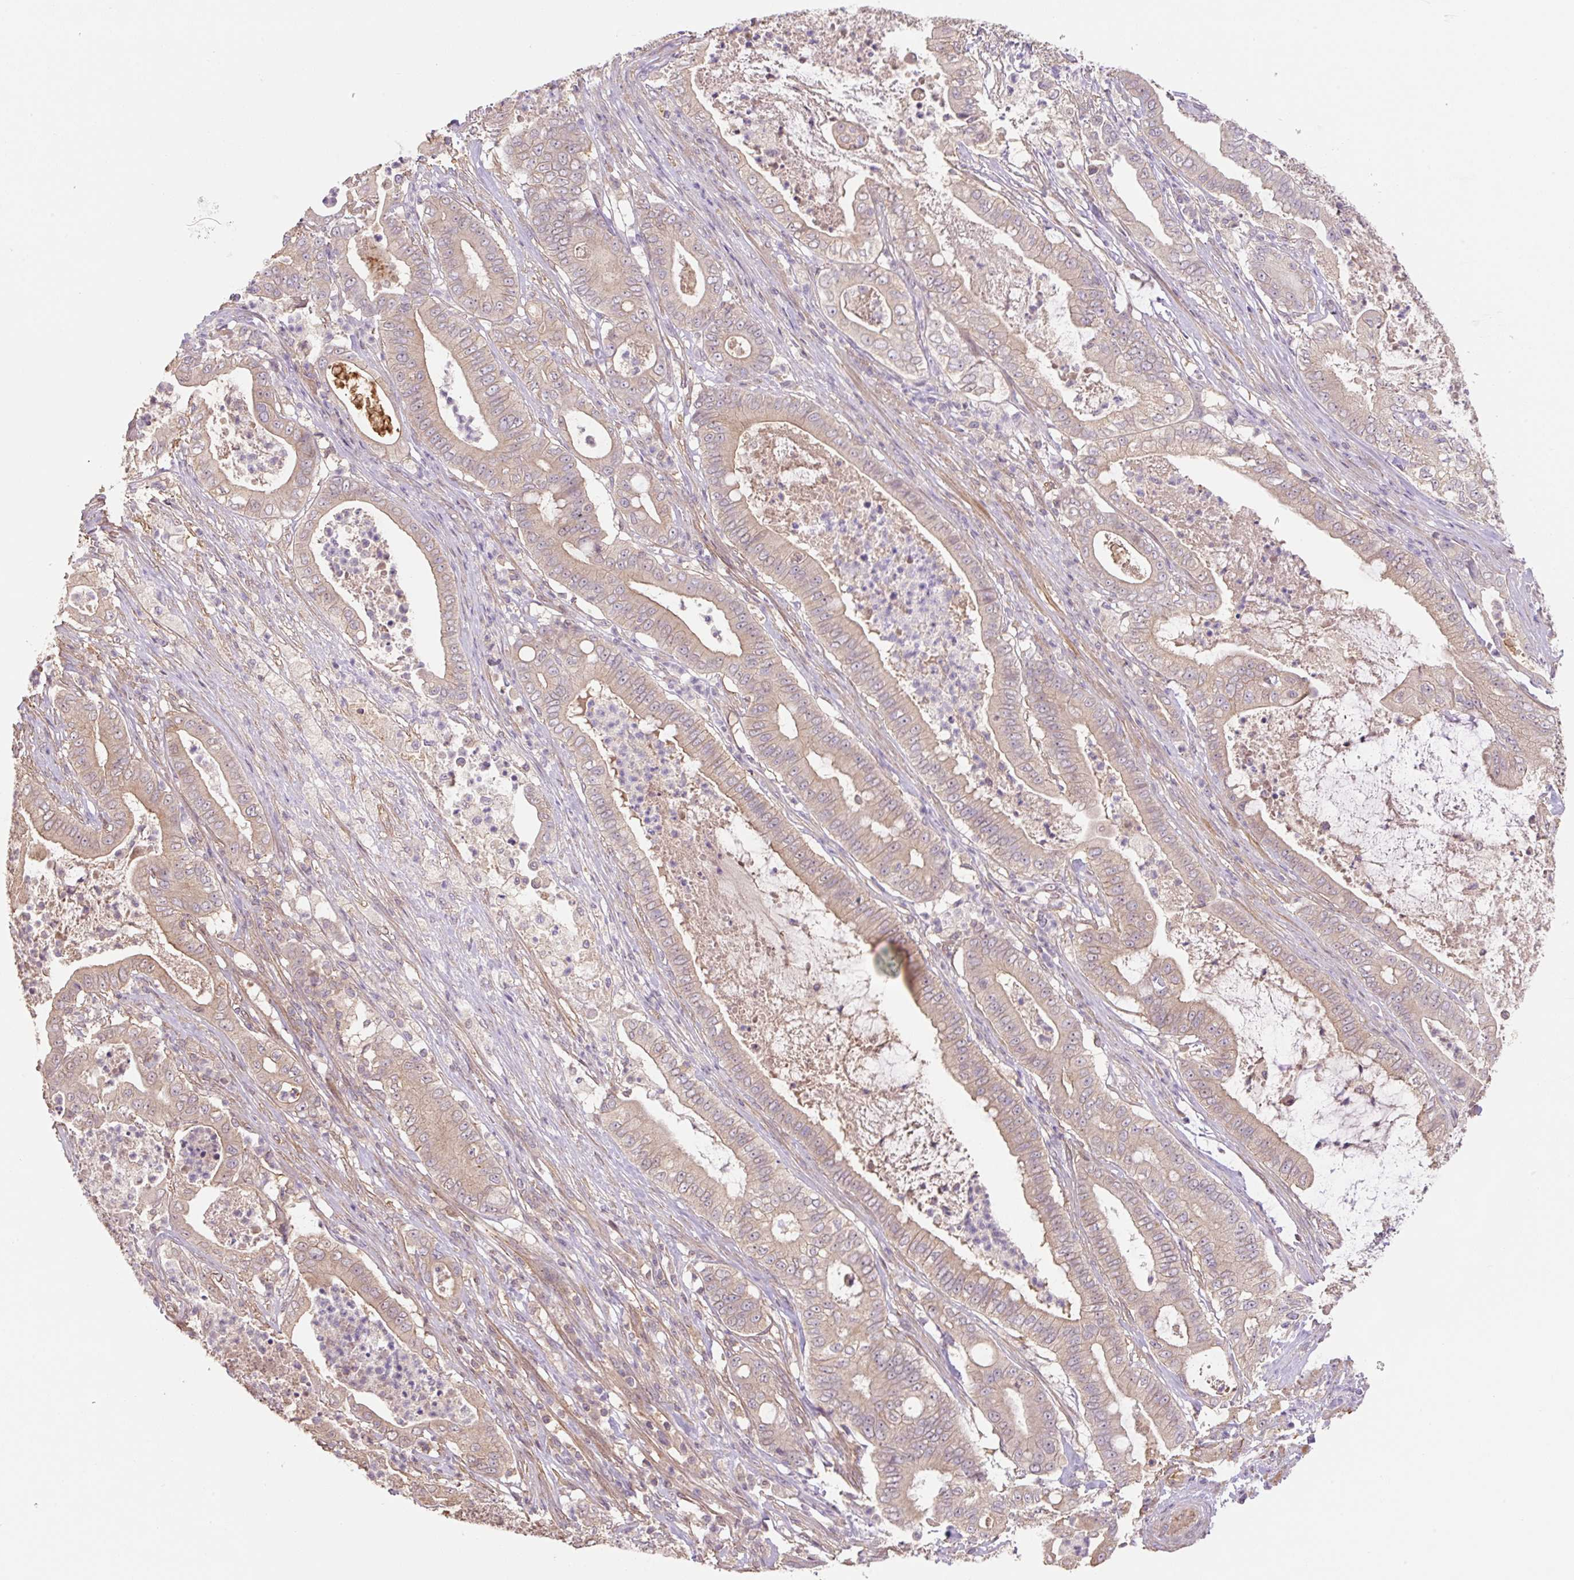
{"staining": {"intensity": "moderate", "quantity": ">75%", "location": "cytoplasmic/membranous"}, "tissue": "pancreatic cancer", "cell_type": "Tumor cells", "image_type": "cancer", "snomed": [{"axis": "morphology", "description": "Adenocarcinoma, NOS"}, {"axis": "topography", "description": "Pancreas"}], "caption": "Pancreatic cancer was stained to show a protein in brown. There is medium levels of moderate cytoplasmic/membranous positivity in approximately >75% of tumor cells. The protein is shown in brown color, while the nuclei are stained blue.", "gene": "COX8A", "patient": {"sex": "male", "age": 71}}